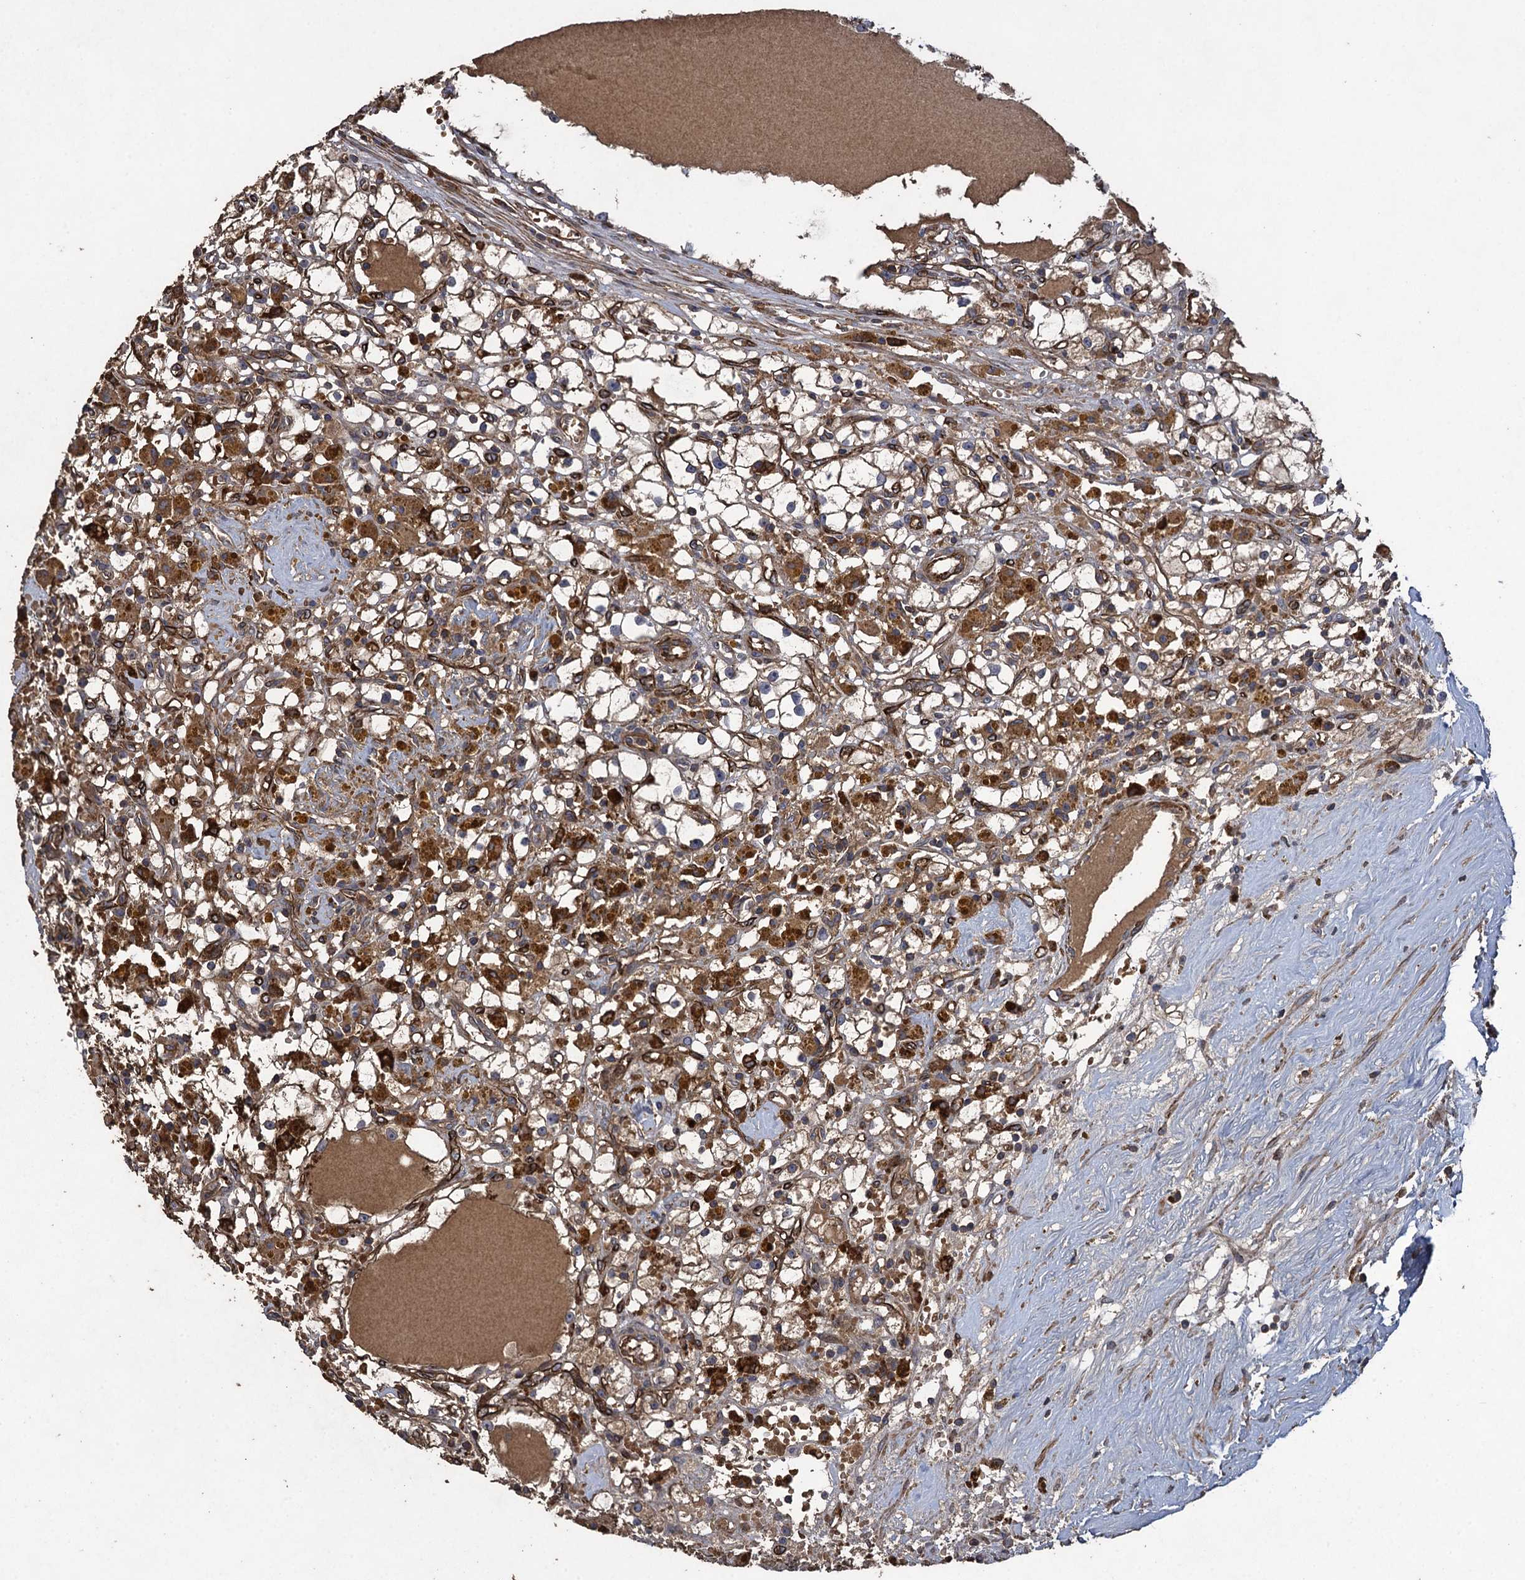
{"staining": {"intensity": "moderate", "quantity": ">75%", "location": "cytoplasmic/membranous"}, "tissue": "renal cancer", "cell_type": "Tumor cells", "image_type": "cancer", "snomed": [{"axis": "morphology", "description": "Adenocarcinoma, NOS"}, {"axis": "topography", "description": "Kidney"}], "caption": "Renal adenocarcinoma stained with a protein marker demonstrates moderate staining in tumor cells.", "gene": "TXNDC11", "patient": {"sex": "male", "age": 56}}